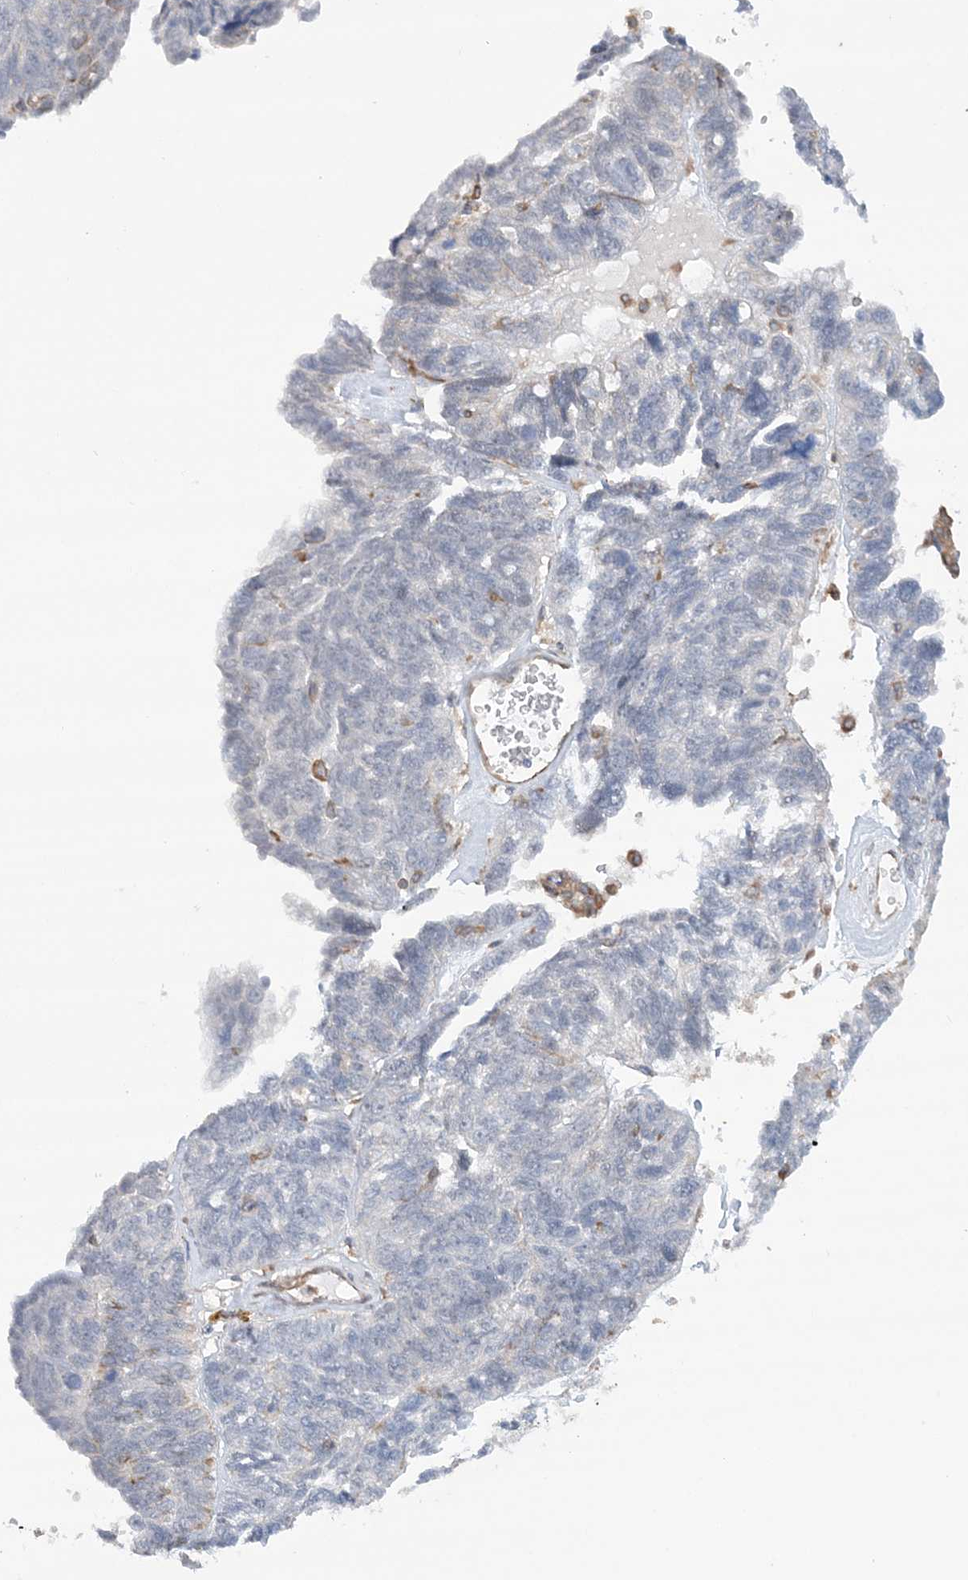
{"staining": {"intensity": "negative", "quantity": "none", "location": "none"}, "tissue": "ovarian cancer", "cell_type": "Tumor cells", "image_type": "cancer", "snomed": [{"axis": "morphology", "description": "Cystadenocarcinoma, serous, NOS"}, {"axis": "topography", "description": "Ovary"}], "caption": "The immunohistochemistry (IHC) histopathology image has no significant expression in tumor cells of serous cystadenocarcinoma (ovarian) tissue.", "gene": "ZNF821", "patient": {"sex": "female", "age": 79}}